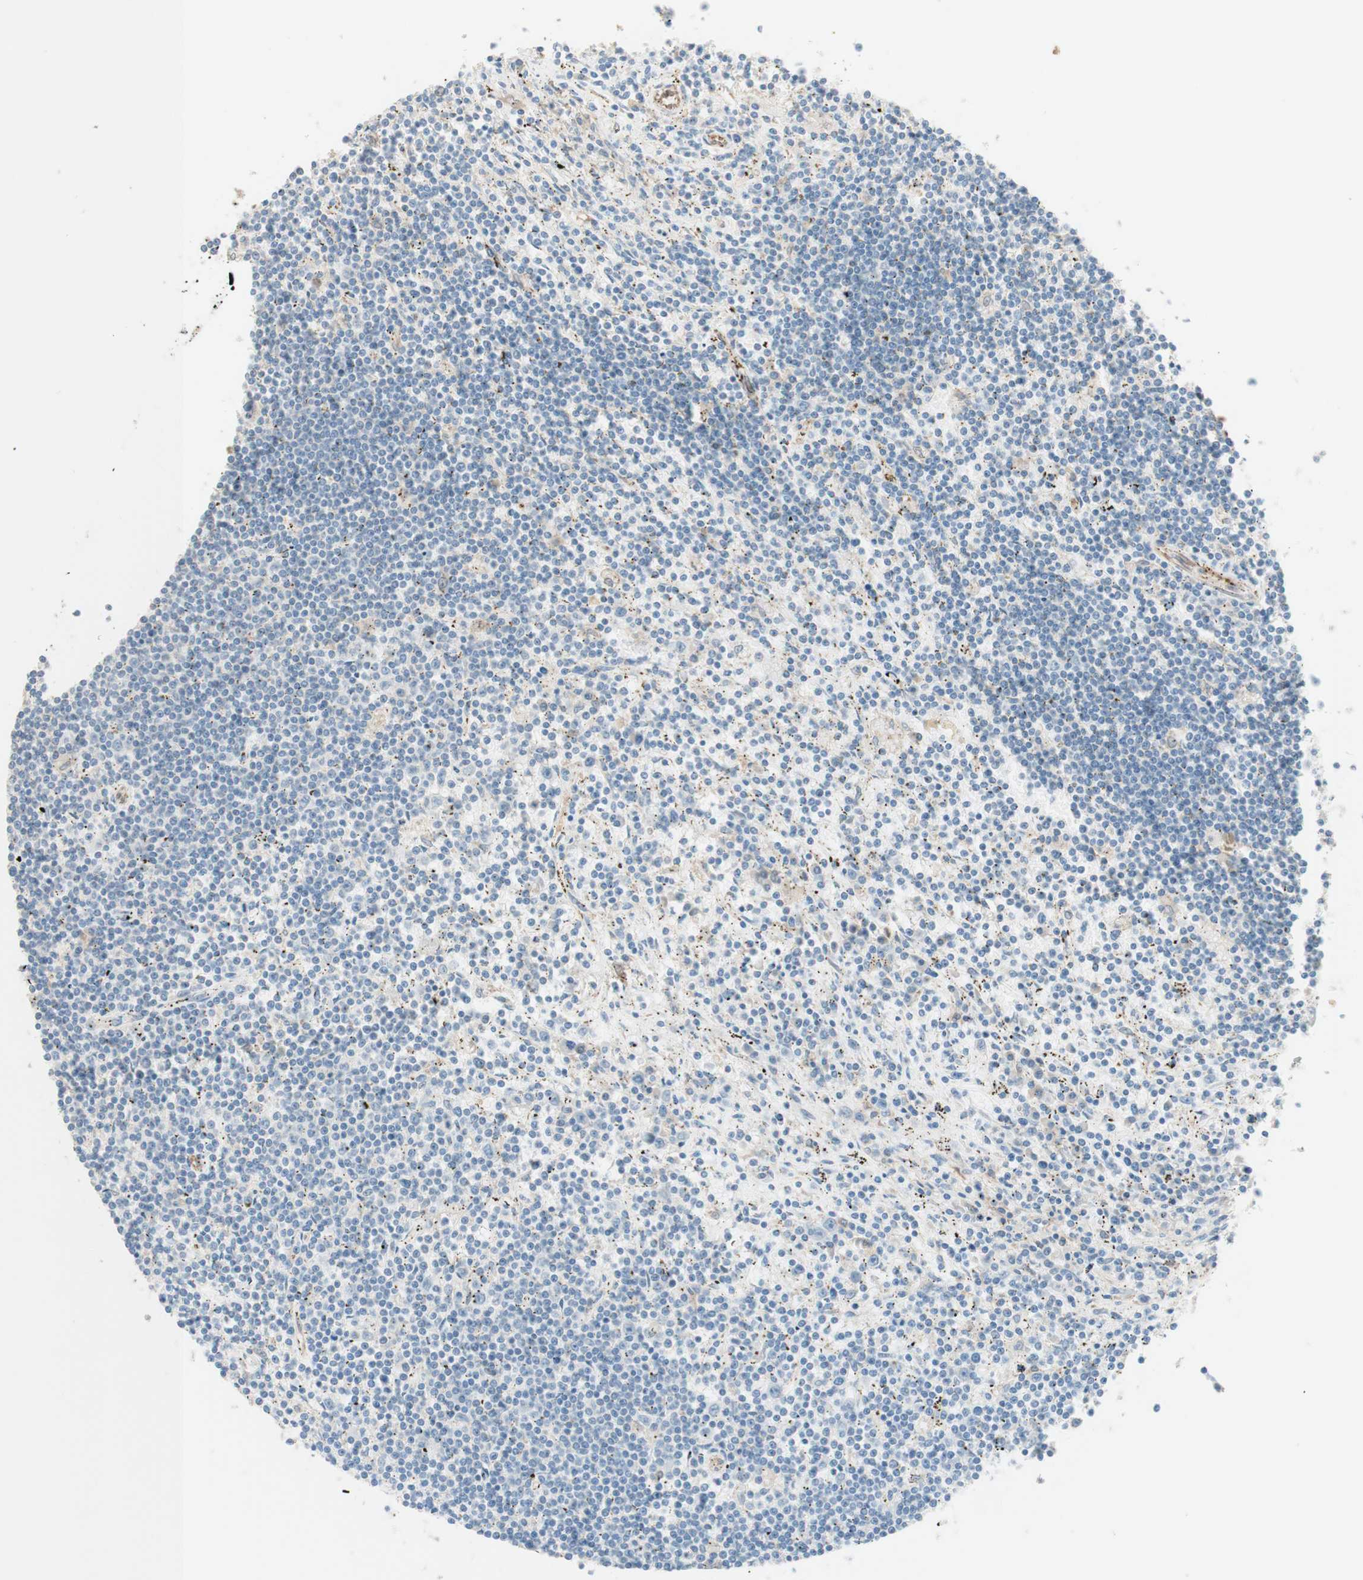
{"staining": {"intensity": "negative", "quantity": "none", "location": "none"}, "tissue": "lymphoma", "cell_type": "Tumor cells", "image_type": "cancer", "snomed": [{"axis": "morphology", "description": "Malignant lymphoma, non-Hodgkin's type, Low grade"}, {"axis": "topography", "description": "Spleen"}], "caption": "Immunohistochemistry photomicrograph of lymphoma stained for a protein (brown), which shows no positivity in tumor cells.", "gene": "COMT", "patient": {"sex": "male", "age": 76}}